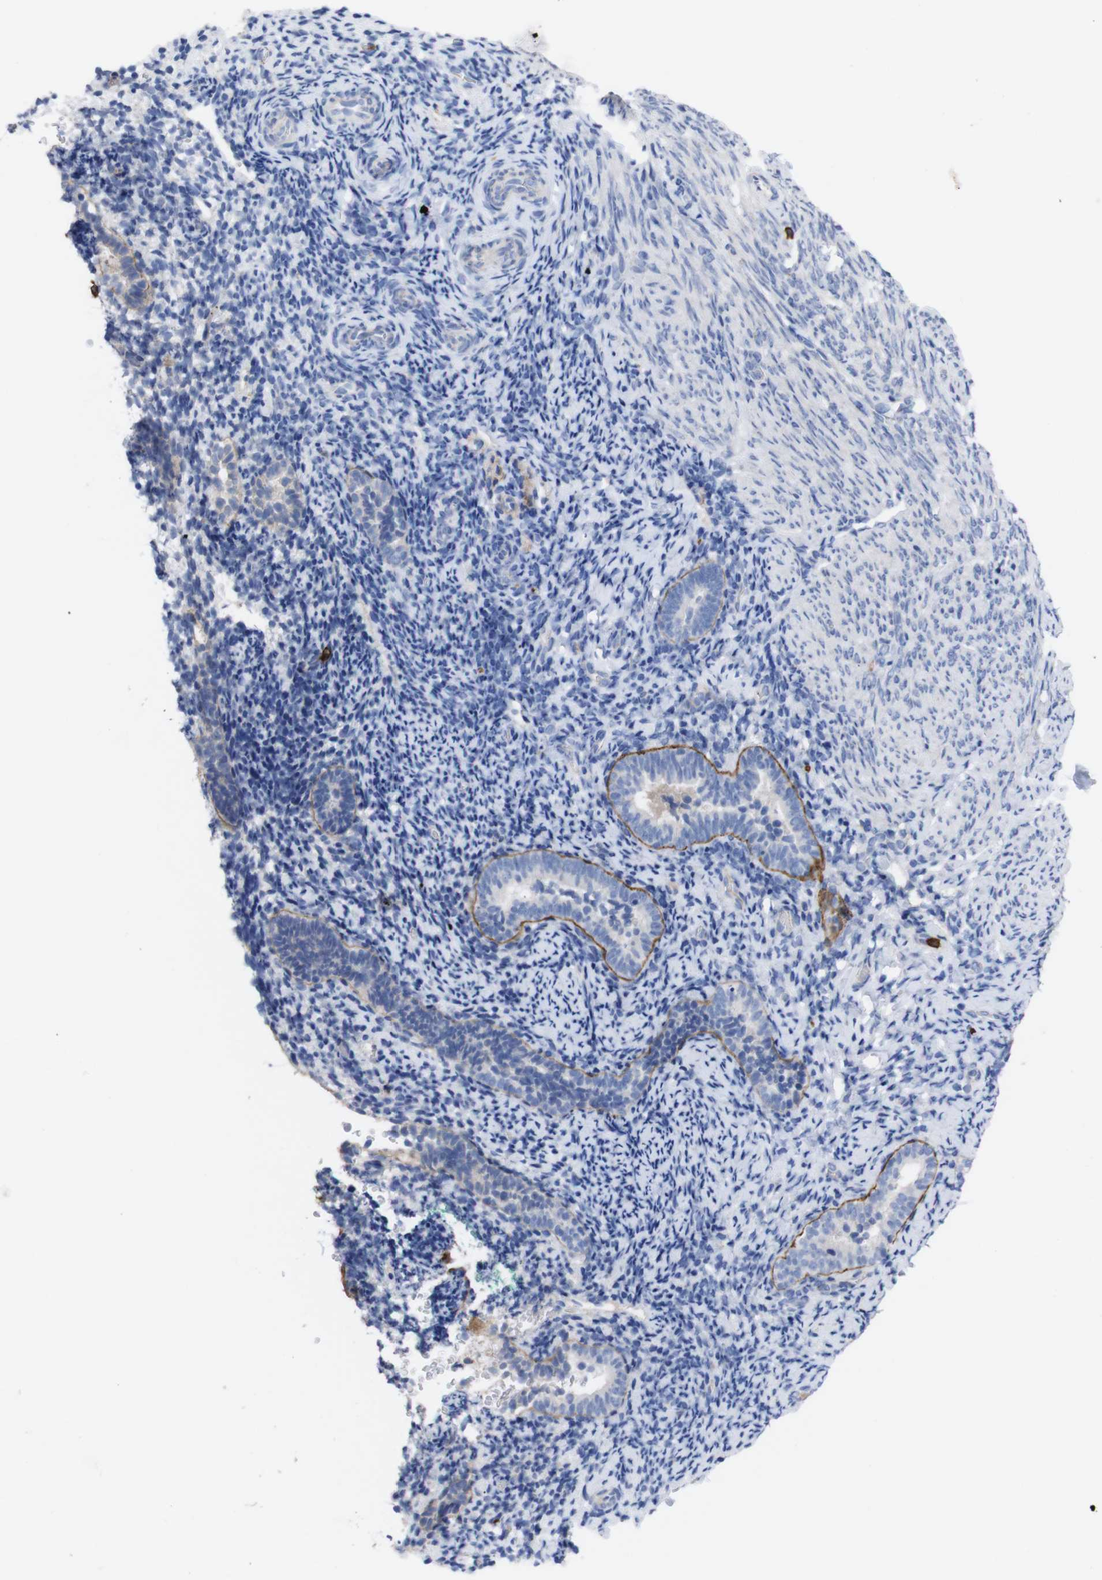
{"staining": {"intensity": "weak", "quantity": "<25%", "location": "cytoplasmic/membranous"}, "tissue": "endometrium", "cell_type": "Cells in endometrial stroma", "image_type": "normal", "snomed": [{"axis": "morphology", "description": "Normal tissue, NOS"}, {"axis": "topography", "description": "Endometrium"}], "caption": "High magnification brightfield microscopy of unremarkable endometrium stained with DAB (brown) and counterstained with hematoxylin (blue): cells in endometrial stroma show no significant staining. (DAB immunohistochemistry, high magnification).", "gene": "C5AR1", "patient": {"sex": "female", "age": 51}}